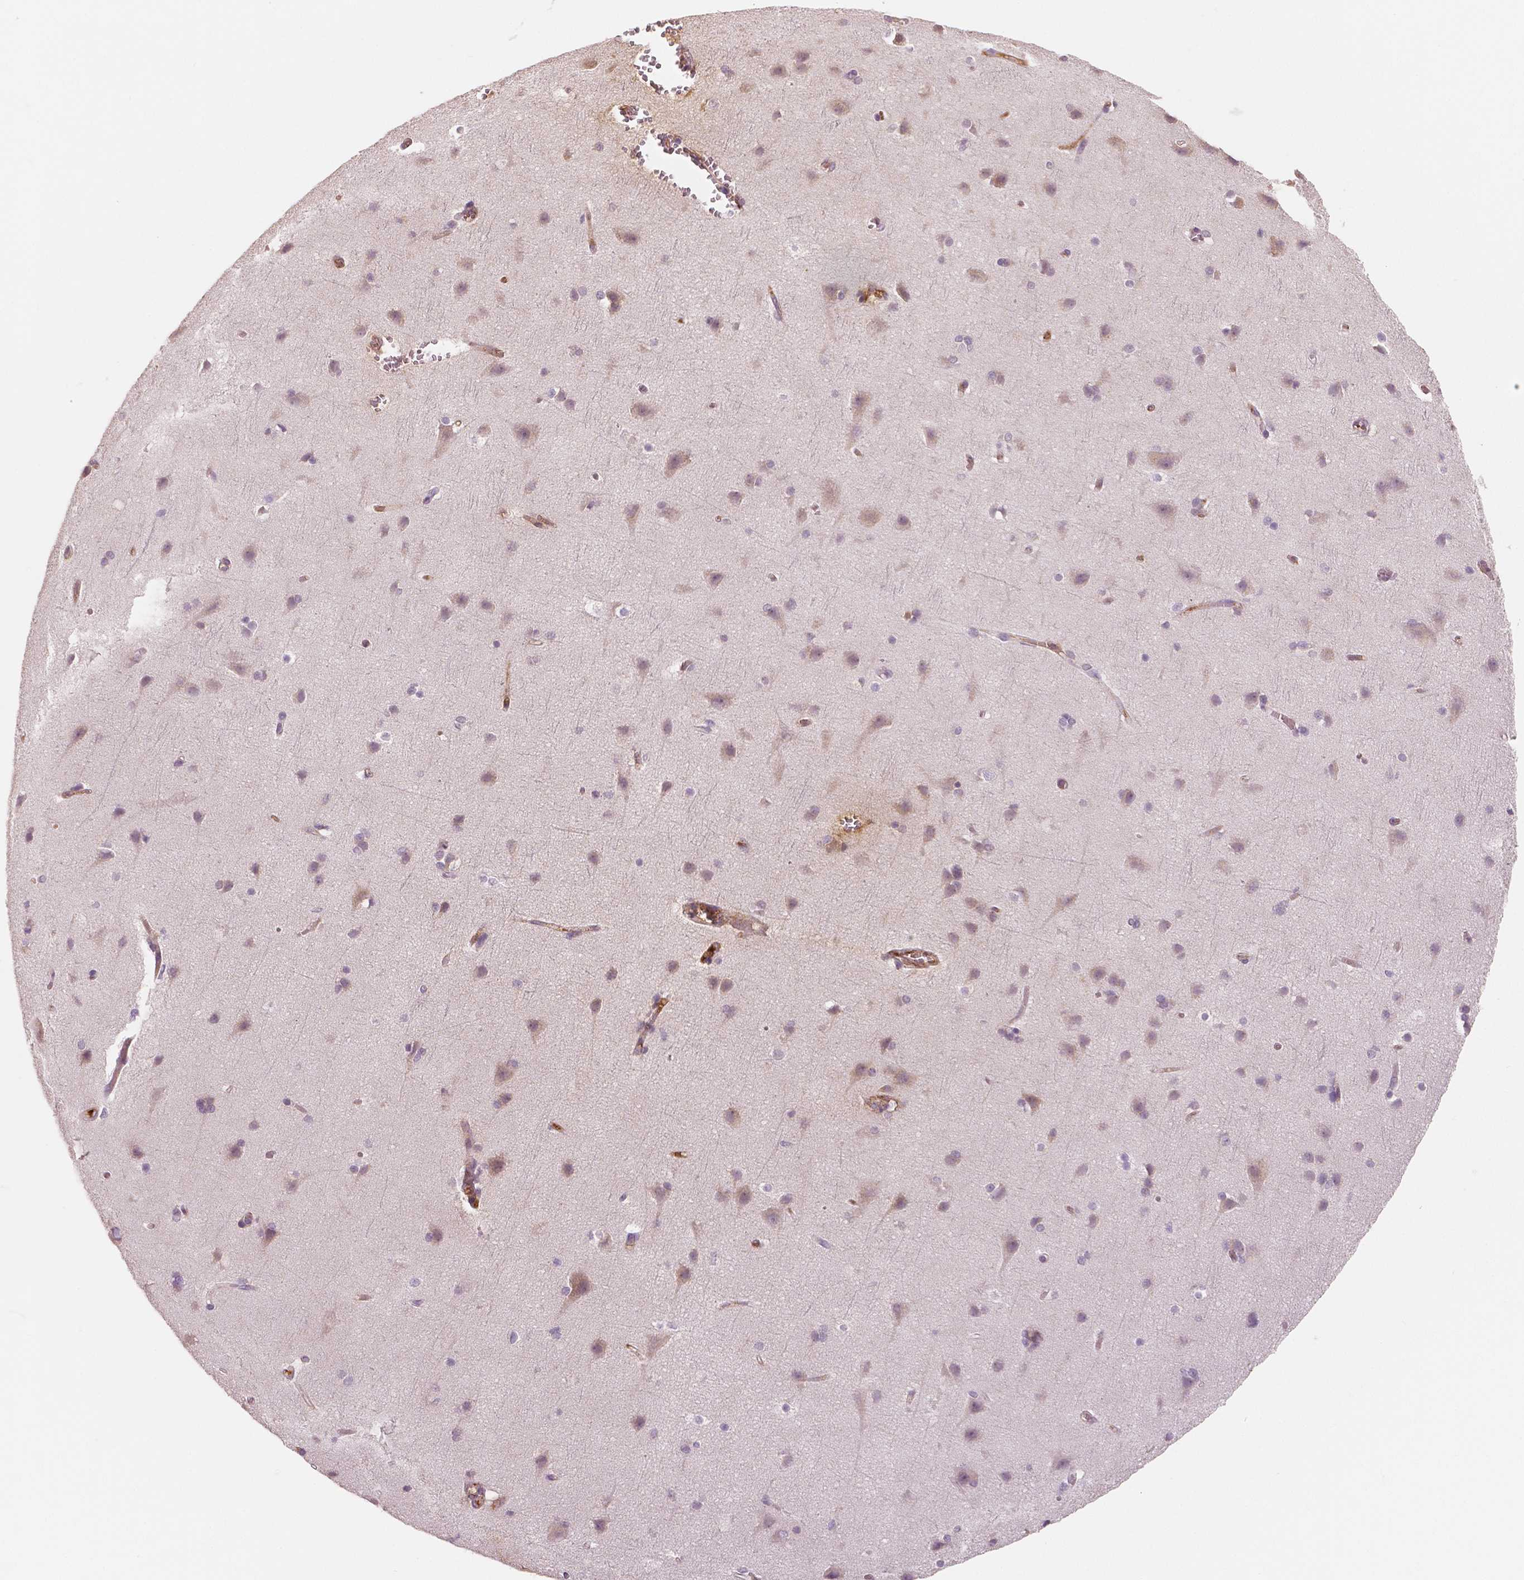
{"staining": {"intensity": "weak", "quantity": "<25%", "location": "cytoplasmic/membranous"}, "tissue": "cerebral cortex", "cell_type": "Endothelial cells", "image_type": "normal", "snomed": [{"axis": "morphology", "description": "Normal tissue, NOS"}, {"axis": "topography", "description": "Cerebral cortex"}], "caption": "Histopathology image shows no significant protein positivity in endothelial cells of unremarkable cerebral cortex. (Brightfield microscopy of DAB immunohistochemistry at high magnification).", "gene": "APOA4", "patient": {"sex": "male", "age": 37}}